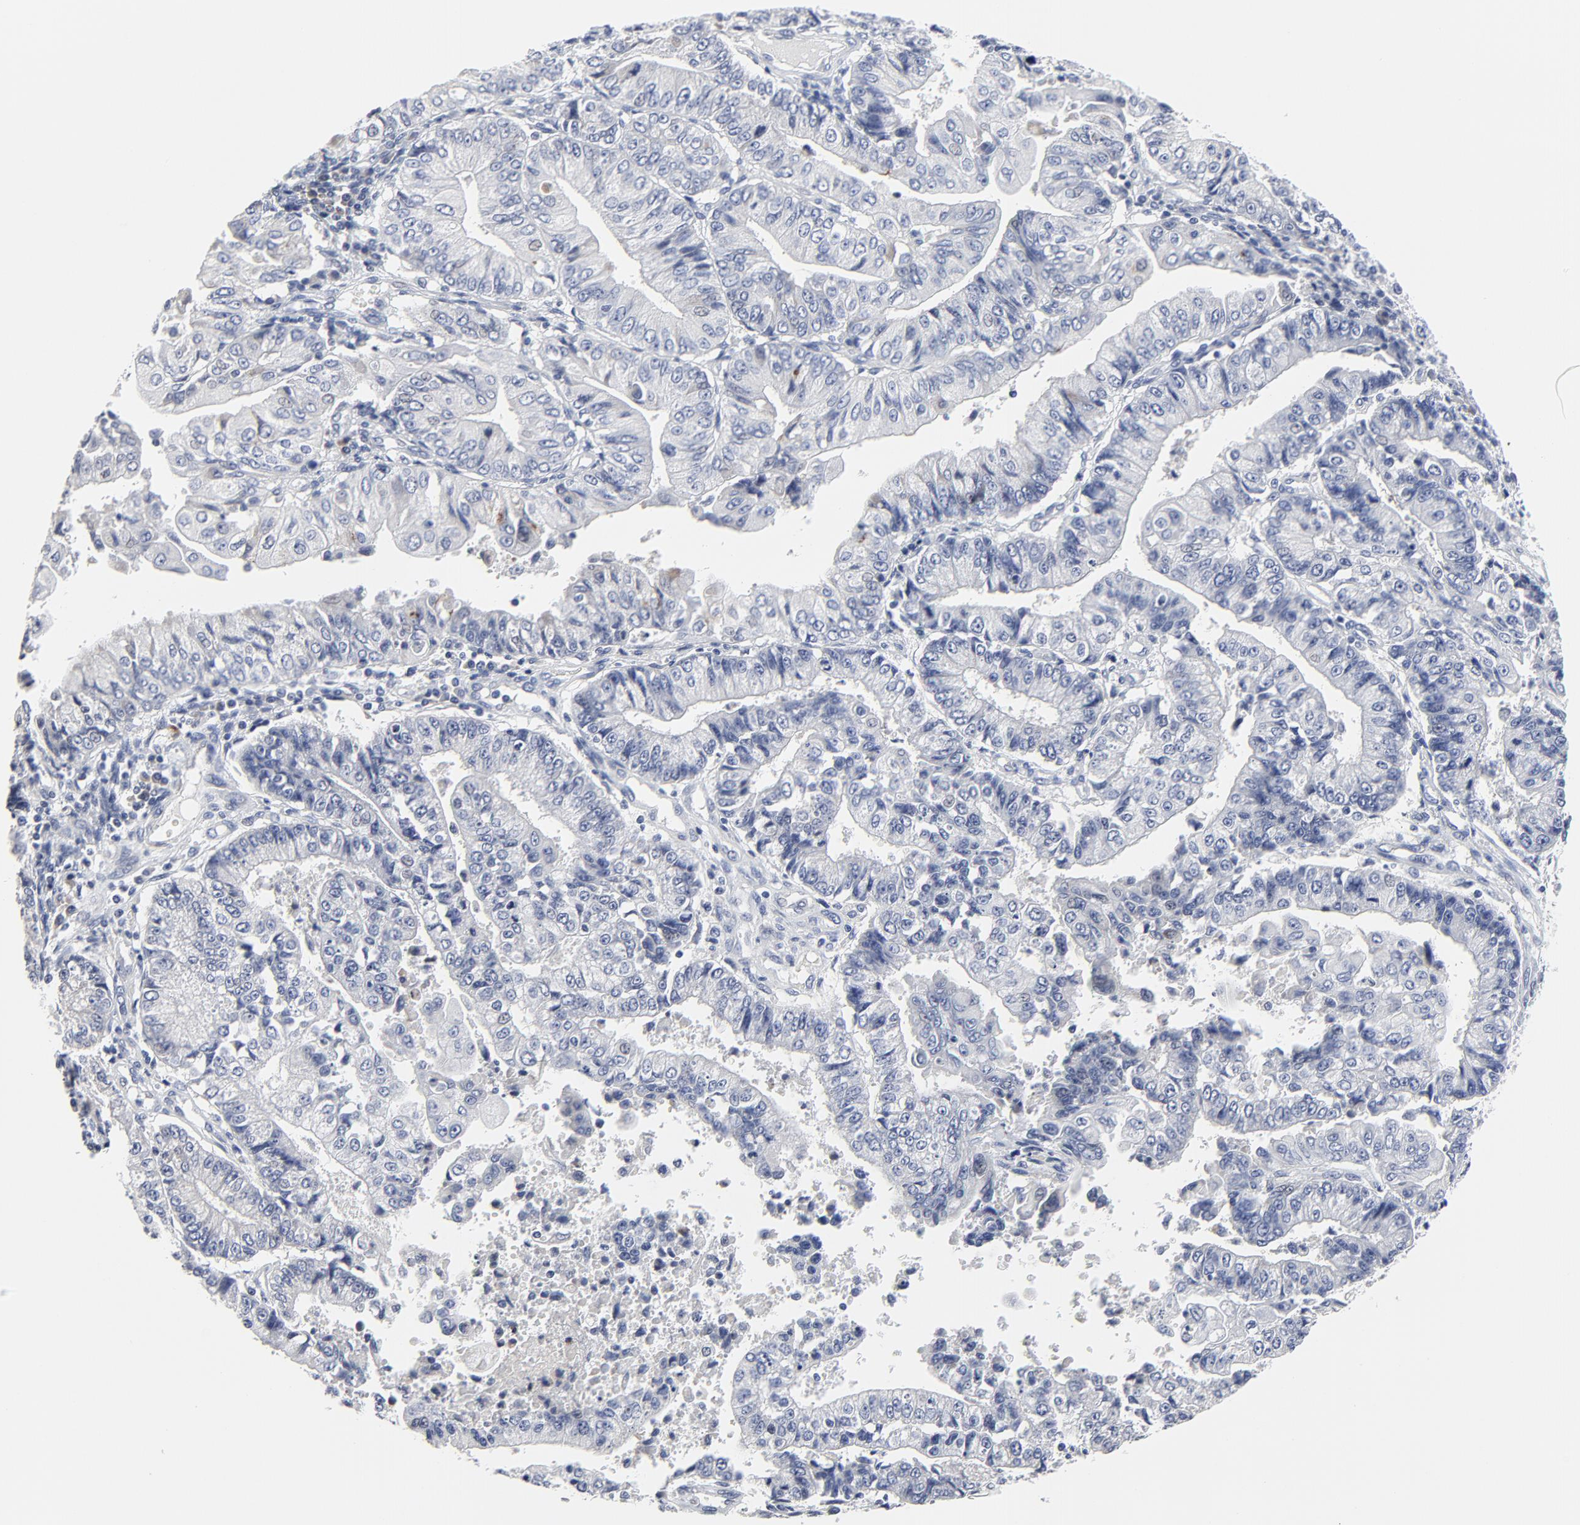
{"staining": {"intensity": "negative", "quantity": "none", "location": "none"}, "tissue": "endometrial cancer", "cell_type": "Tumor cells", "image_type": "cancer", "snomed": [{"axis": "morphology", "description": "Adenocarcinoma, NOS"}, {"axis": "topography", "description": "Endometrium"}], "caption": "Protein analysis of endometrial cancer displays no significant staining in tumor cells.", "gene": "NLGN3", "patient": {"sex": "female", "age": 75}}